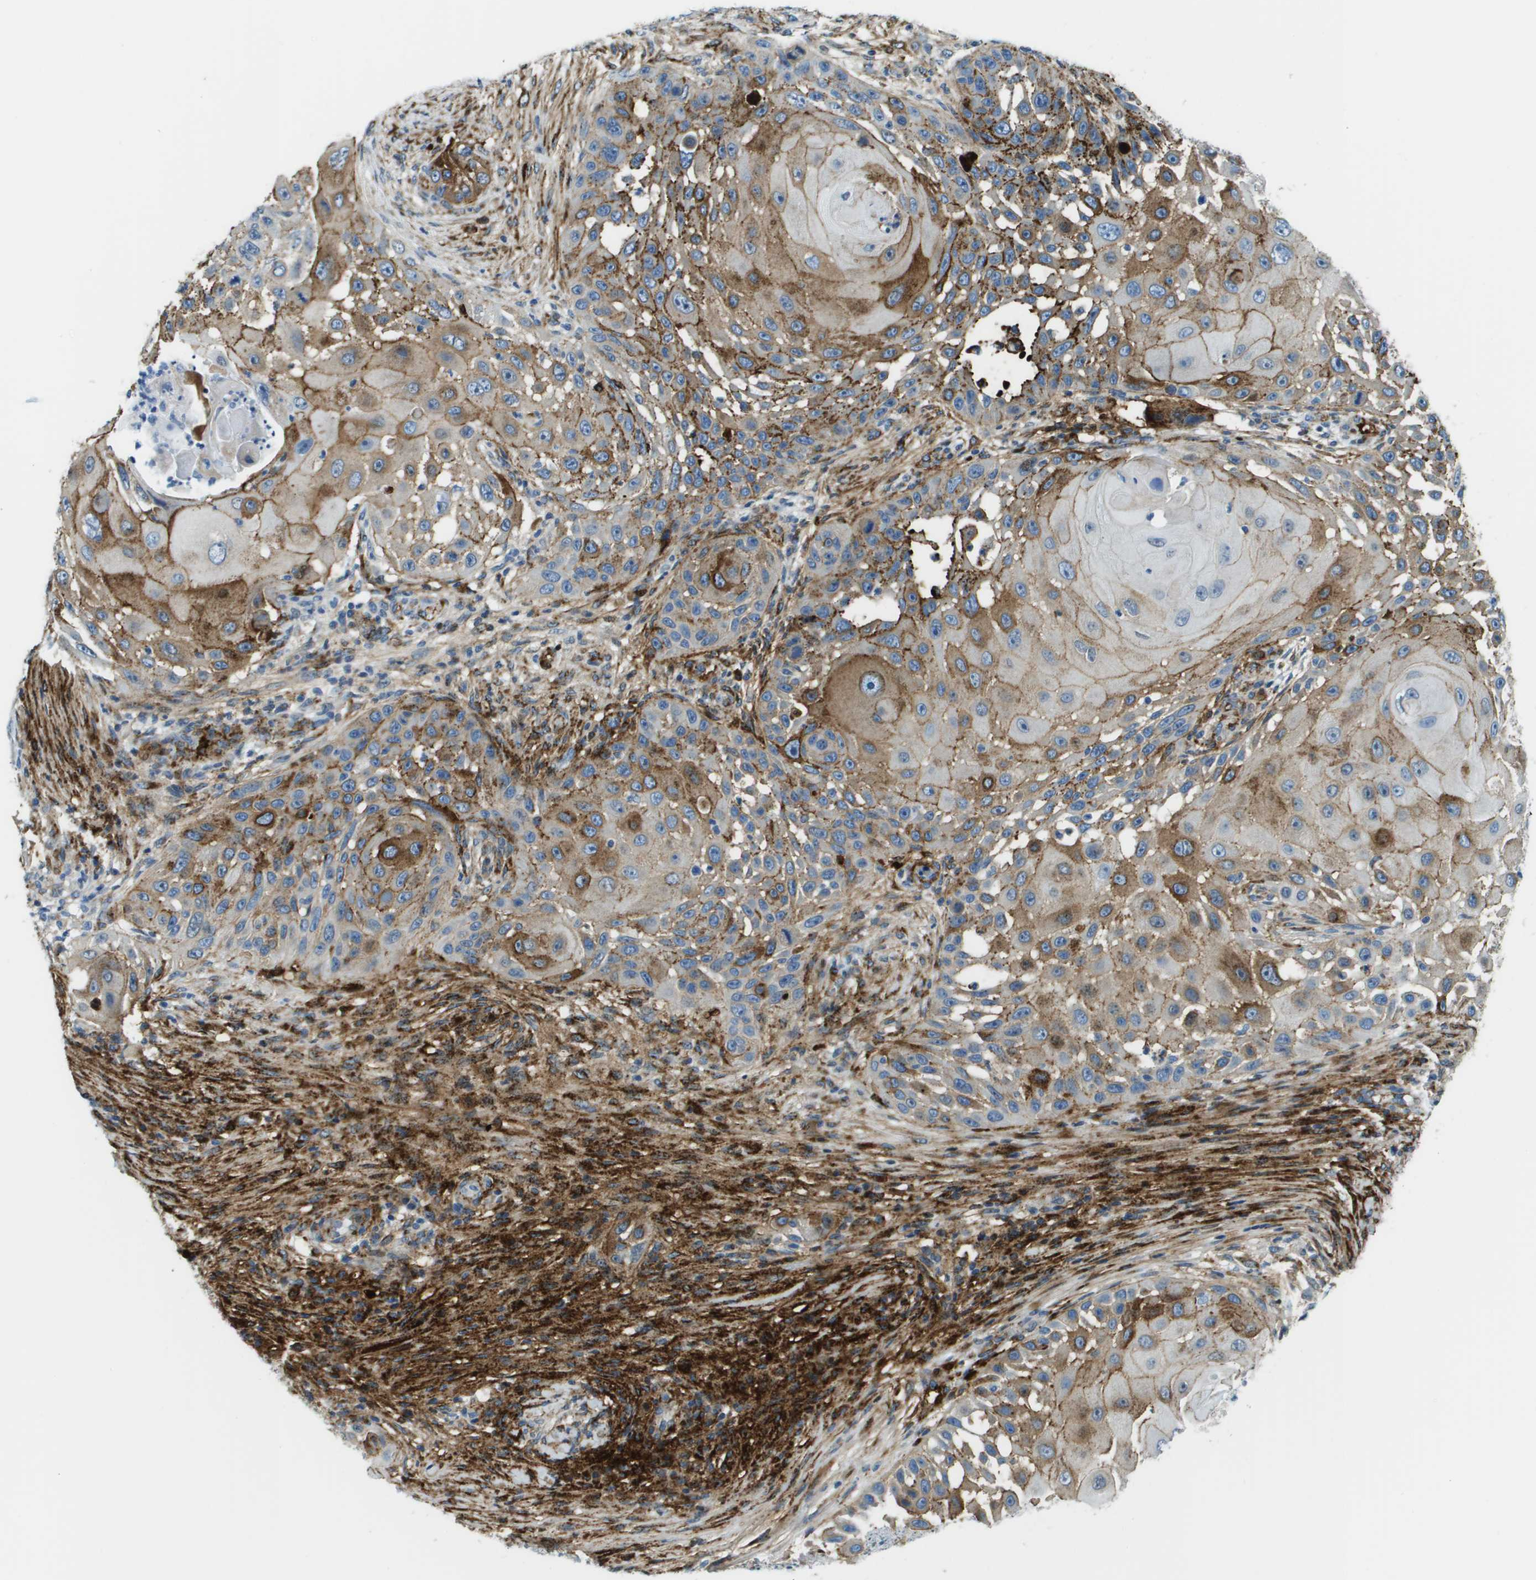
{"staining": {"intensity": "moderate", "quantity": ">75%", "location": "cytoplasmic/membranous"}, "tissue": "skin cancer", "cell_type": "Tumor cells", "image_type": "cancer", "snomed": [{"axis": "morphology", "description": "Squamous cell carcinoma, NOS"}, {"axis": "topography", "description": "Skin"}], "caption": "Immunohistochemical staining of human skin squamous cell carcinoma shows moderate cytoplasmic/membranous protein positivity in about >75% of tumor cells.", "gene": "SDC1", "patient": {"sex": "female", "age": 44}}